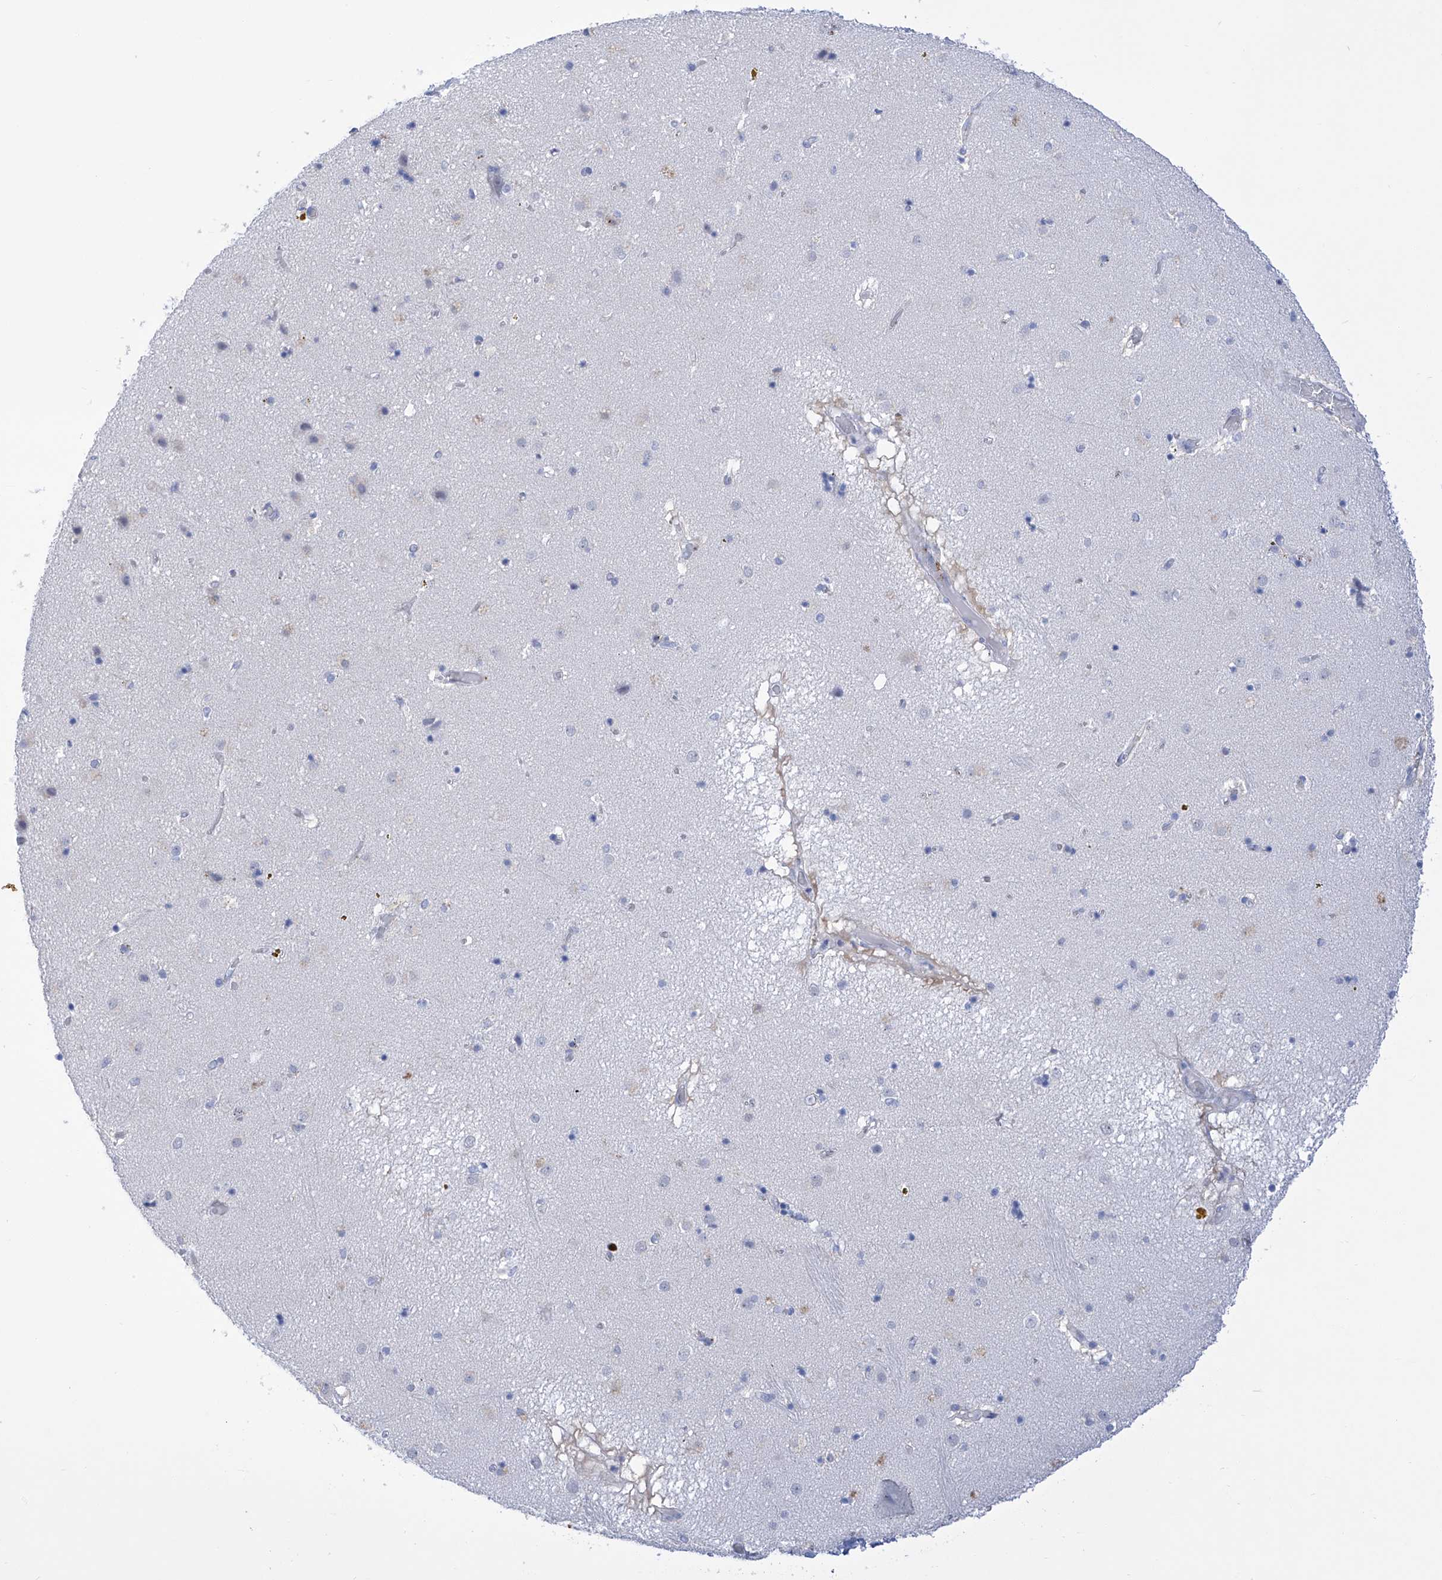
{"staining": {"intensity": "negative", "quantity": "none", "location": "none"}, "tissue": "caudate", "cell_type": "Glial cells", "image_type": "normal", "snomed": [{"axis": "morphology", "description": "Normal tissue, NOS"}, {"axis": "topography", "description": "Lateral ventricle wall"}], "caption": "Immunohistochemistry histopathology image of benign caudate stained for a protein (brown), which displays no staining in glial cells.", "gene": "FLG", "patient": {"sex": "male", "age": 70}}